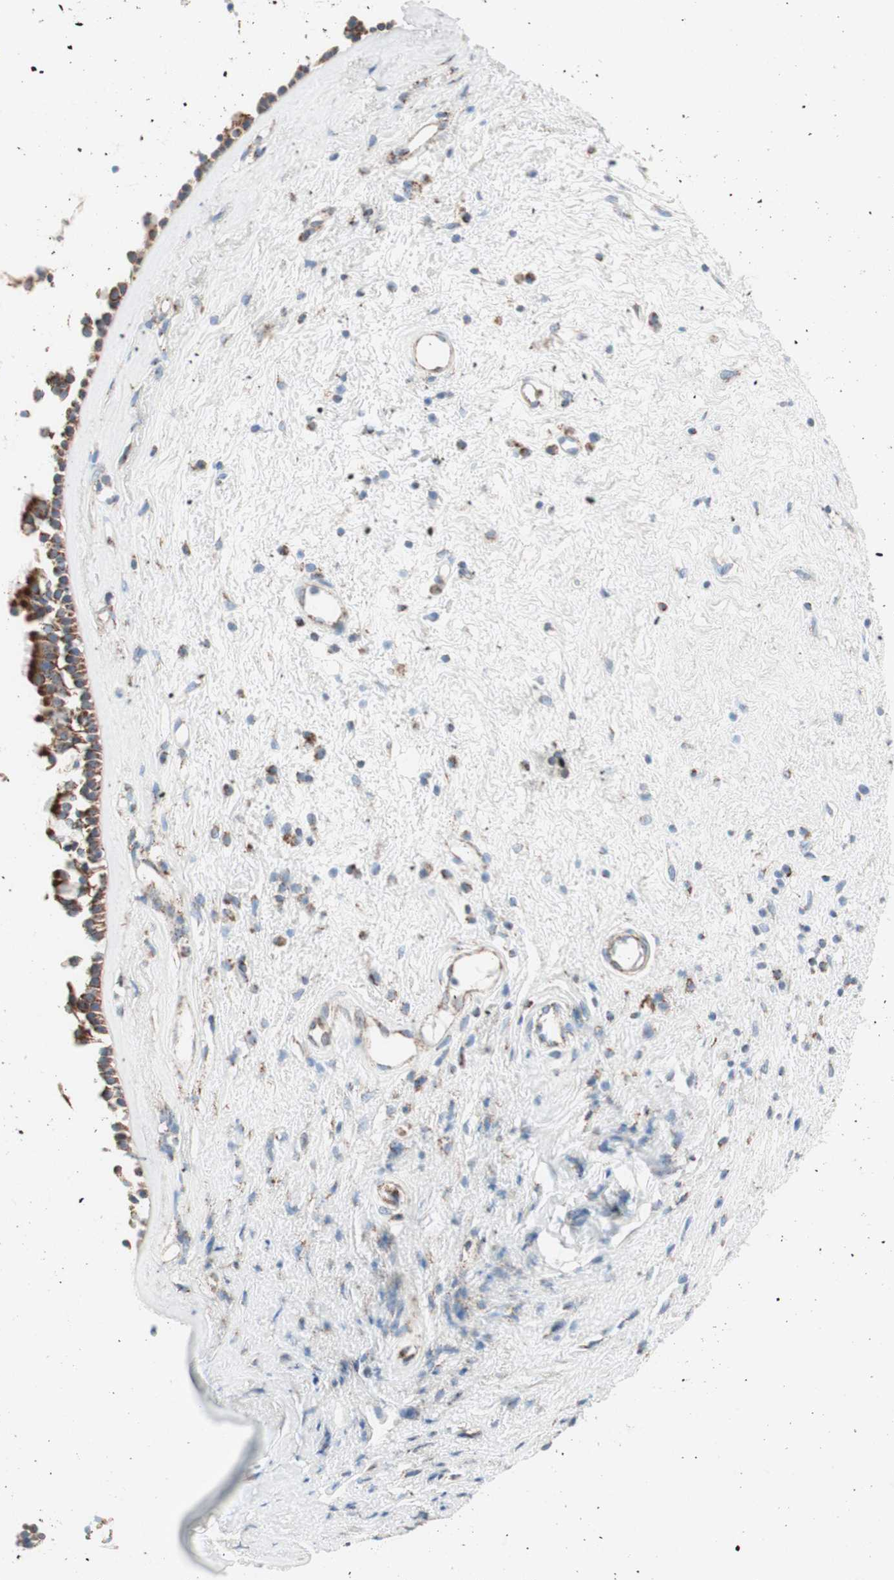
{"staining": {"intensity": "strong", "quantity": ">75%", "location": "cytoplasmic/membranous"}, "tissue": "nasopharynx", "cell_type": "Respiratory epithelial cells", "image_type": "normal", "snomed": [{"axis": "morphology", "description": "Normal tissue, NOS"}, {"axis": "morphology", "description": "Inflammation, NOS"}, {"axis": "topography", "description": "Nasopharynx"}], "caption": "Immunohistochemistry of unremarkable human nasopharynx exhibits high levels of strong cytoplasmic/membranous expression in approximately >75% of respiratory epithelial cells. (DAB IHC, brown staining for protein, blue staining for nuclei).", "gene": "TOMM20", "patient": {"sex": "male", "age": 48}}